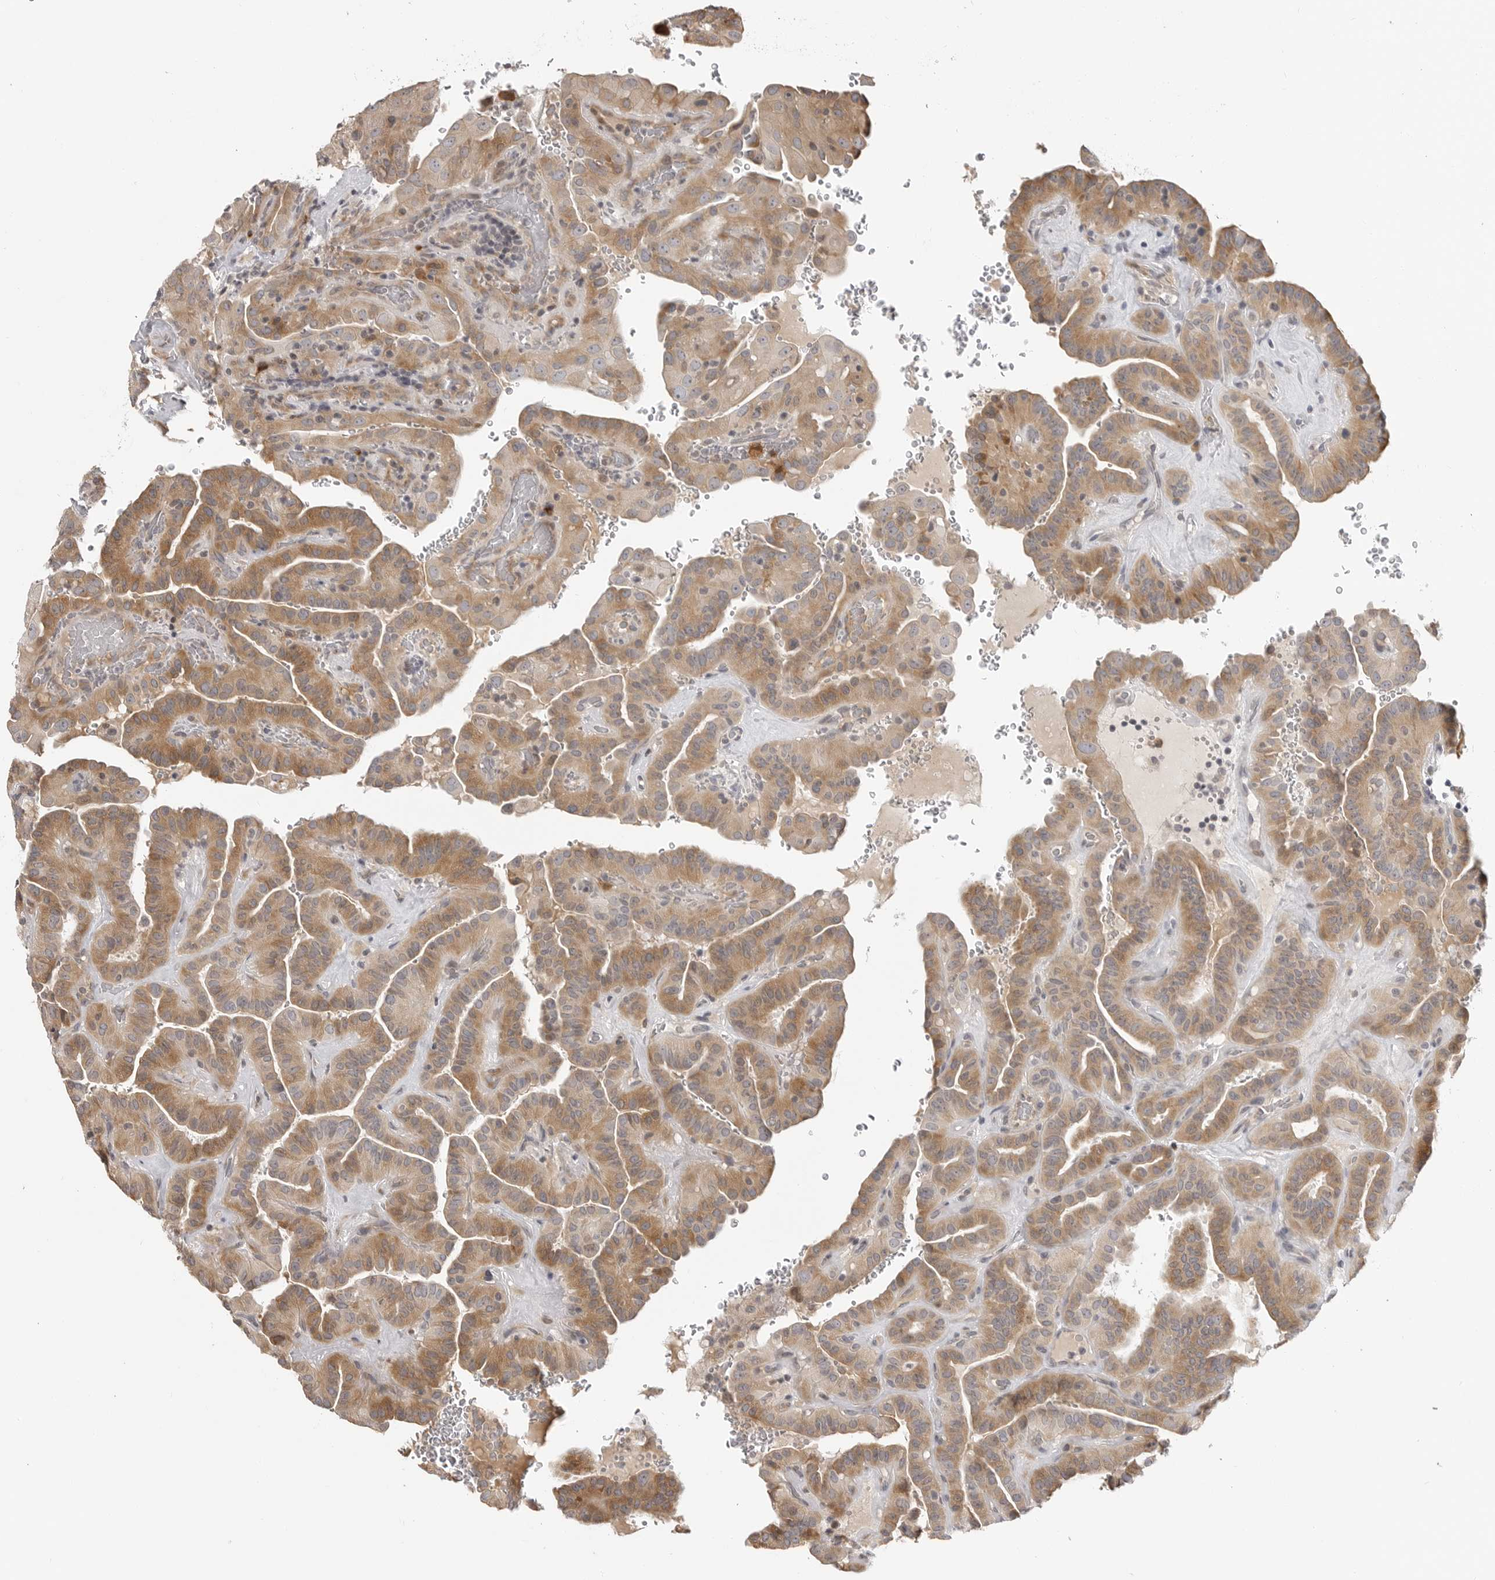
{"staining": {"intensity": "moderate", "quantity": ">75%", "location": "cytoplasmic/membranous"}, "tissue": "thyroid cancer", "cell_type": "Tumor cells", "image_type": "cancer", "snomed": [{"axis": "morphology", "description": "Papillary adenocarcinoma, NOS"}, {"axis": "topography", "description": "Thyroid gland"}], "caption": "Protein analysis of papillary adenocarcinoma (thyroid) tissue demonstrates moderate cytoplasmic/membranous staining in approximately >75% of tumor cells.", "gene": "IDO1", "patient": {"sex": "male", "age": 77}}